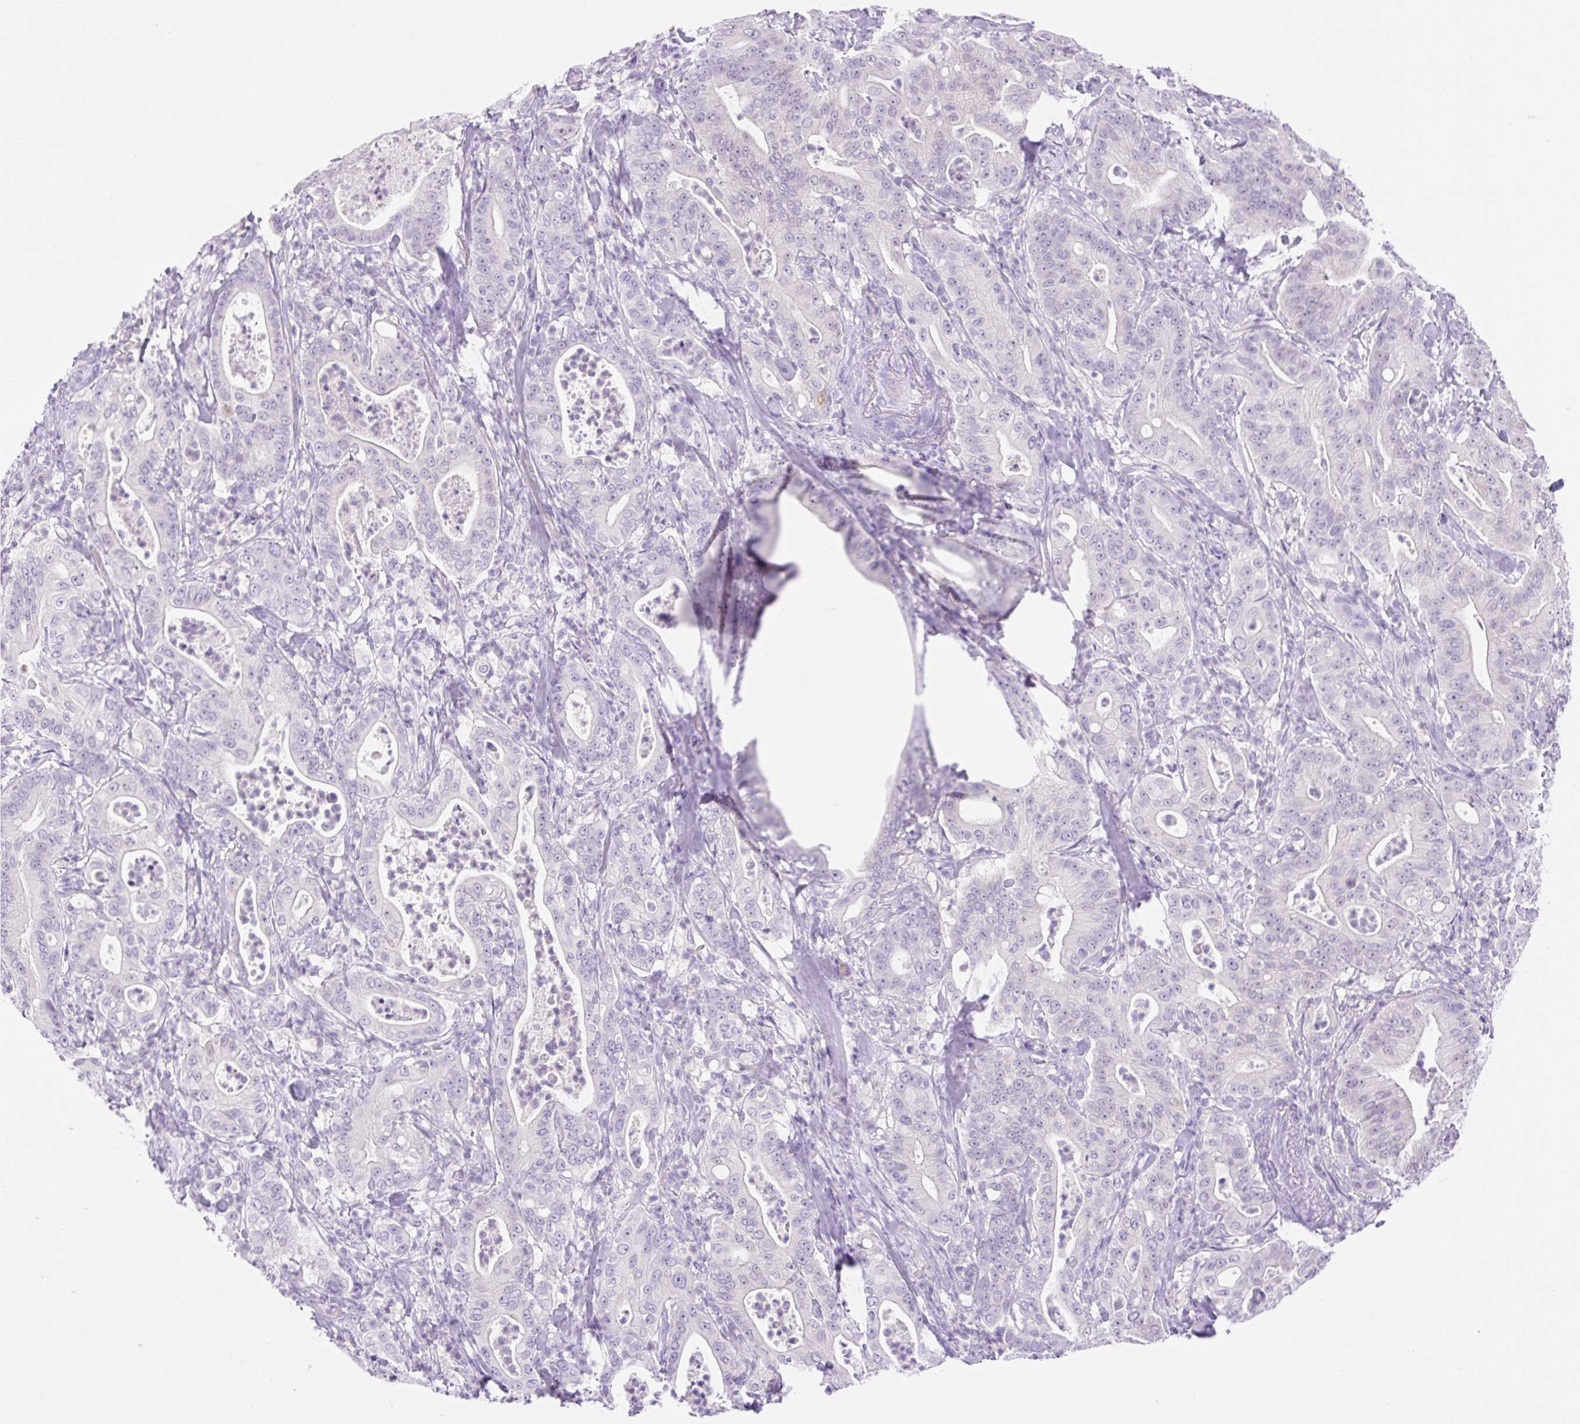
{"staining": {"intensity": "negative", "quantity": "none", "location": "none"}, "tissue": "pancreatic cancer", "cell_type": "Tumor cells", "image_type": "cancer", "snomed": [{"axis": "morphology", "description": "Adenocarcinoma, NOS"}, {"axis": "topography", "description": "Pancreas"}], "caption": "The photomicrograph reveals no staining of tumor cells in pancreatic cancer.", "gene": "SLC25A40", "patient": {"sex": "male", "age": 71}}